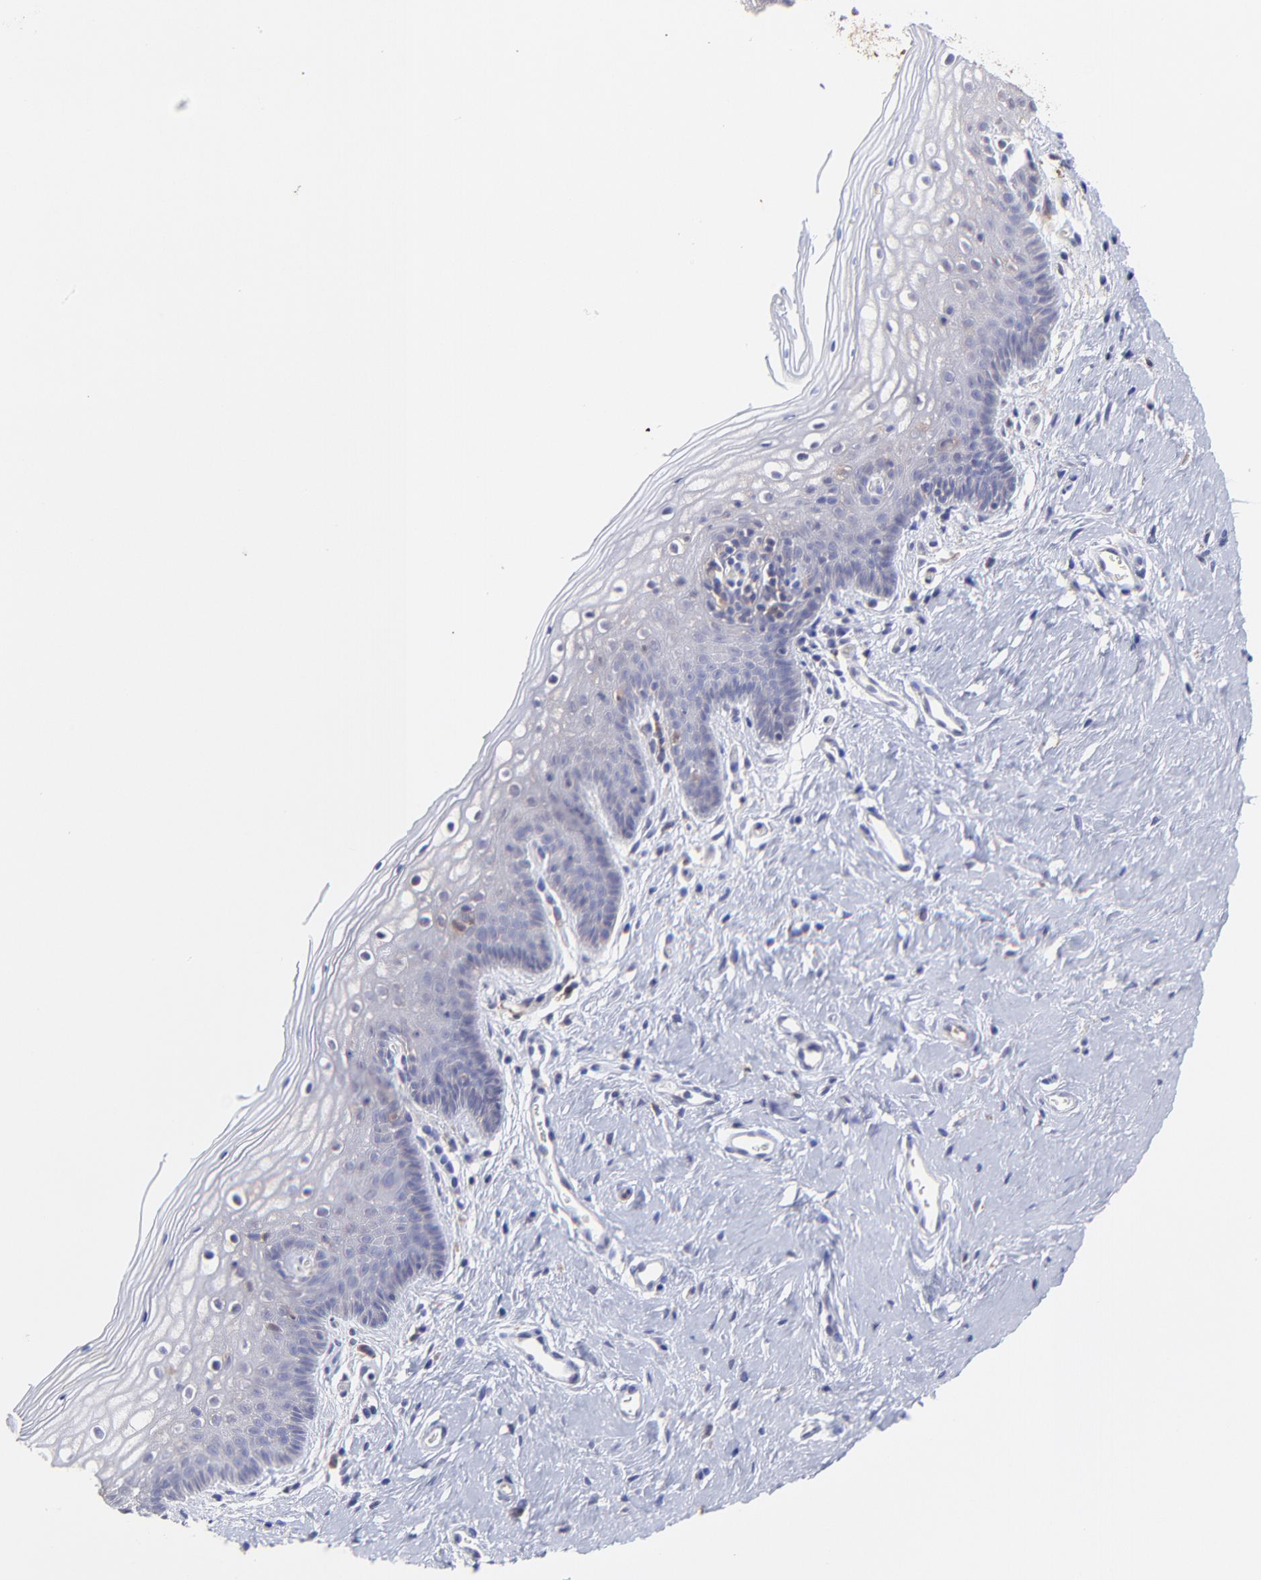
{"staining": {"intensity": "negative", "quantity": "none", "location": "none"}, "tissue": "vagina", "cell_type": "Squamous epithelial cells", "image_type": "normal", "snomed": [{"axis": "morphology", "description": "Normal tissue, NOS"}, {"axis": "topography", "description": "Vagina"}], "caption": "IHC micrograph of normal vagina: human vagina stained with DAB reveals no significant protein positivity in squamous epithelial cells.", "gene": "HYAL1", "patient": {"sex": "female", "age": 46}}